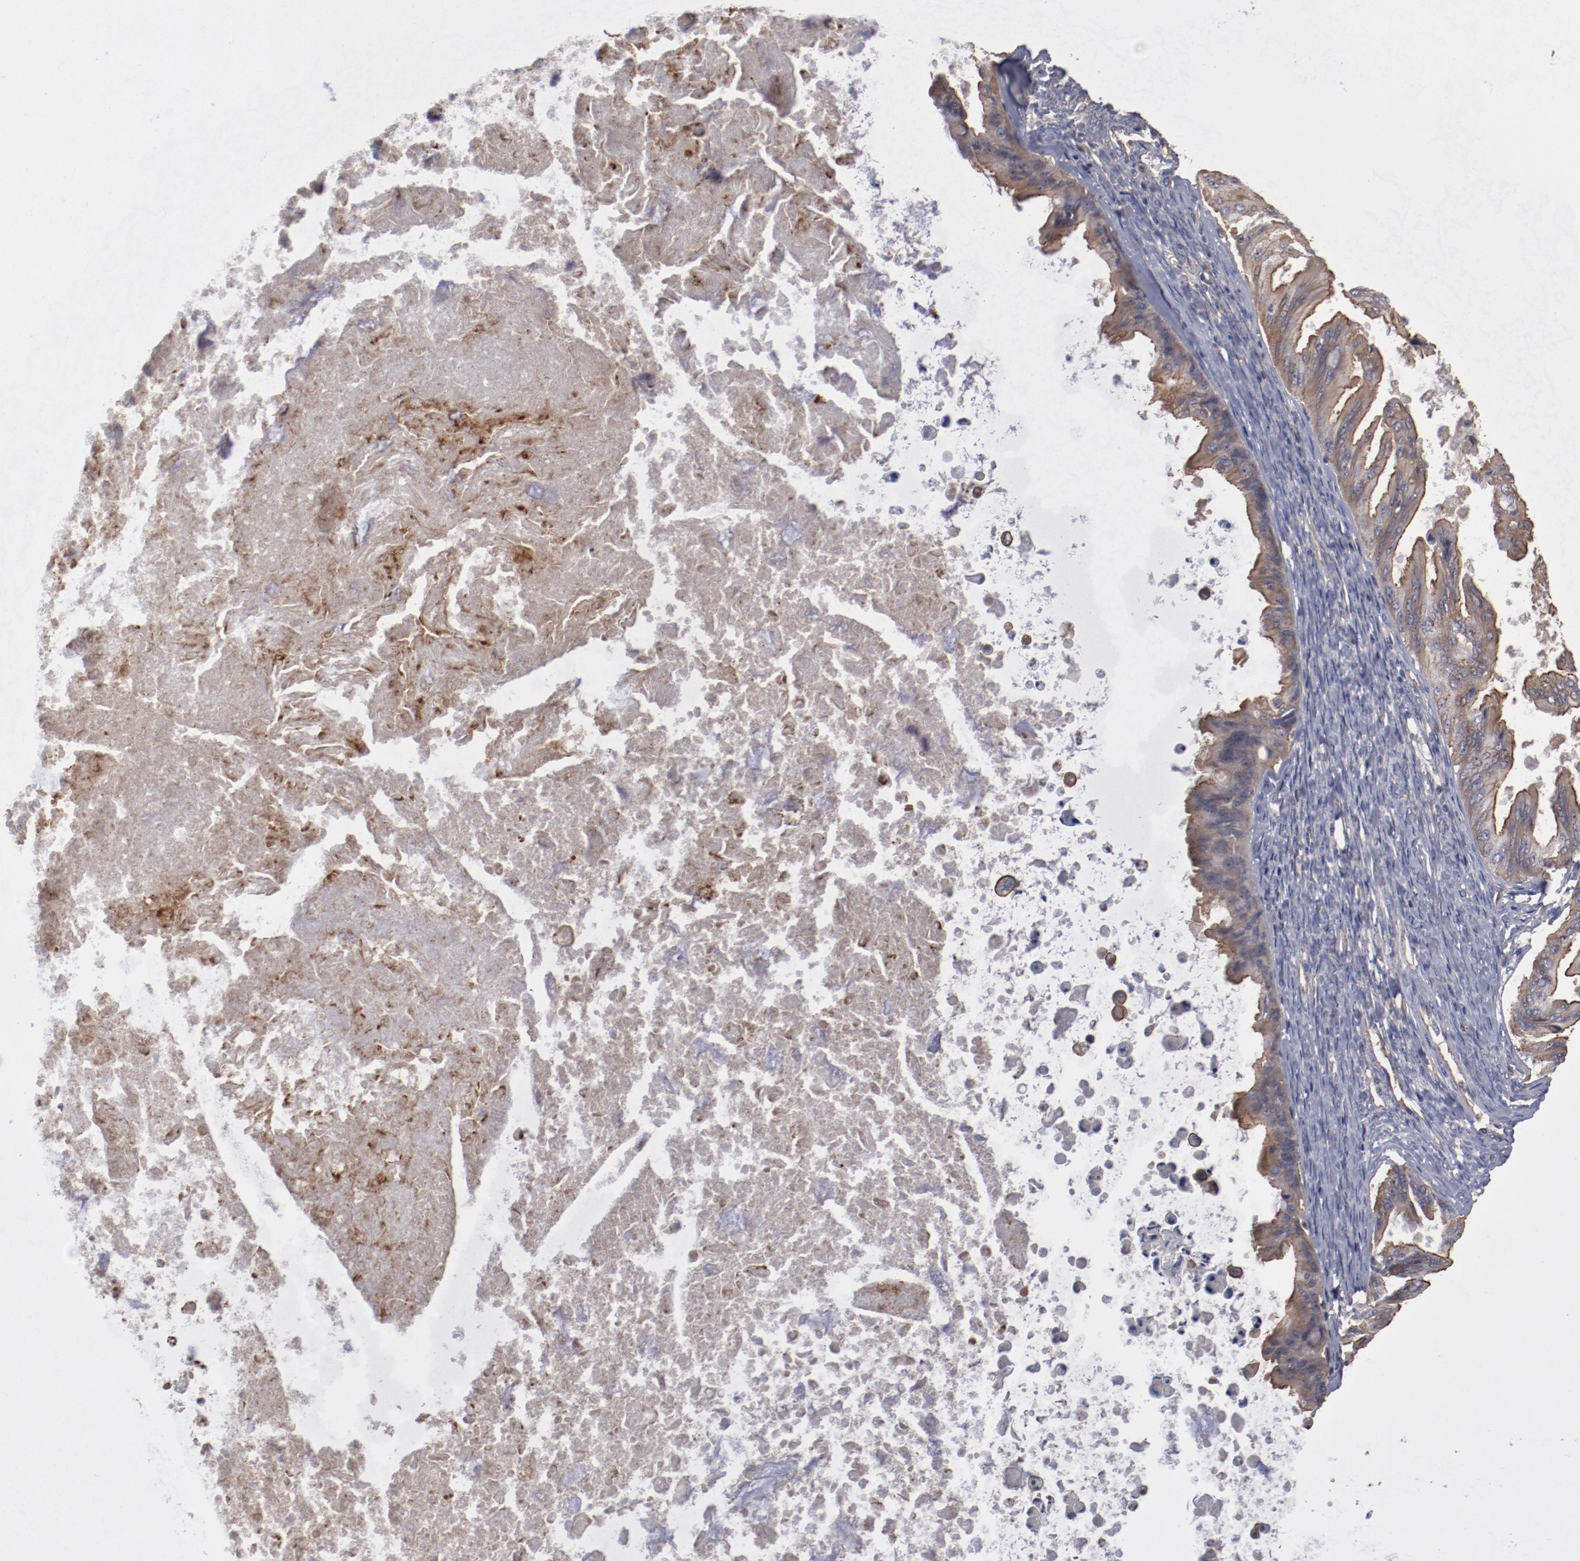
{"staining": {"intensity": "moderate", "quantity": "25%-75%", "location": "cytoplasmic/membranous"}, "tissue": "ovarian cancer", "cell_type": "Tumor cells", "image_type": "cancer", "snomed": [{"axis": "morphology", "description": "Cystadenocarcinoma, mucinous, NOS"}, {"axis": "topography", "description": "Ovary"}], "caption": "A high-resolution image shows IHC staining of ovarian cancer, which reveals moderate cytoplasmic/membranous positivity in approximately 25%-75% of tumor cells.", "gene": "DNAAF2", "patient": {"sex": "female", "age": 37}}